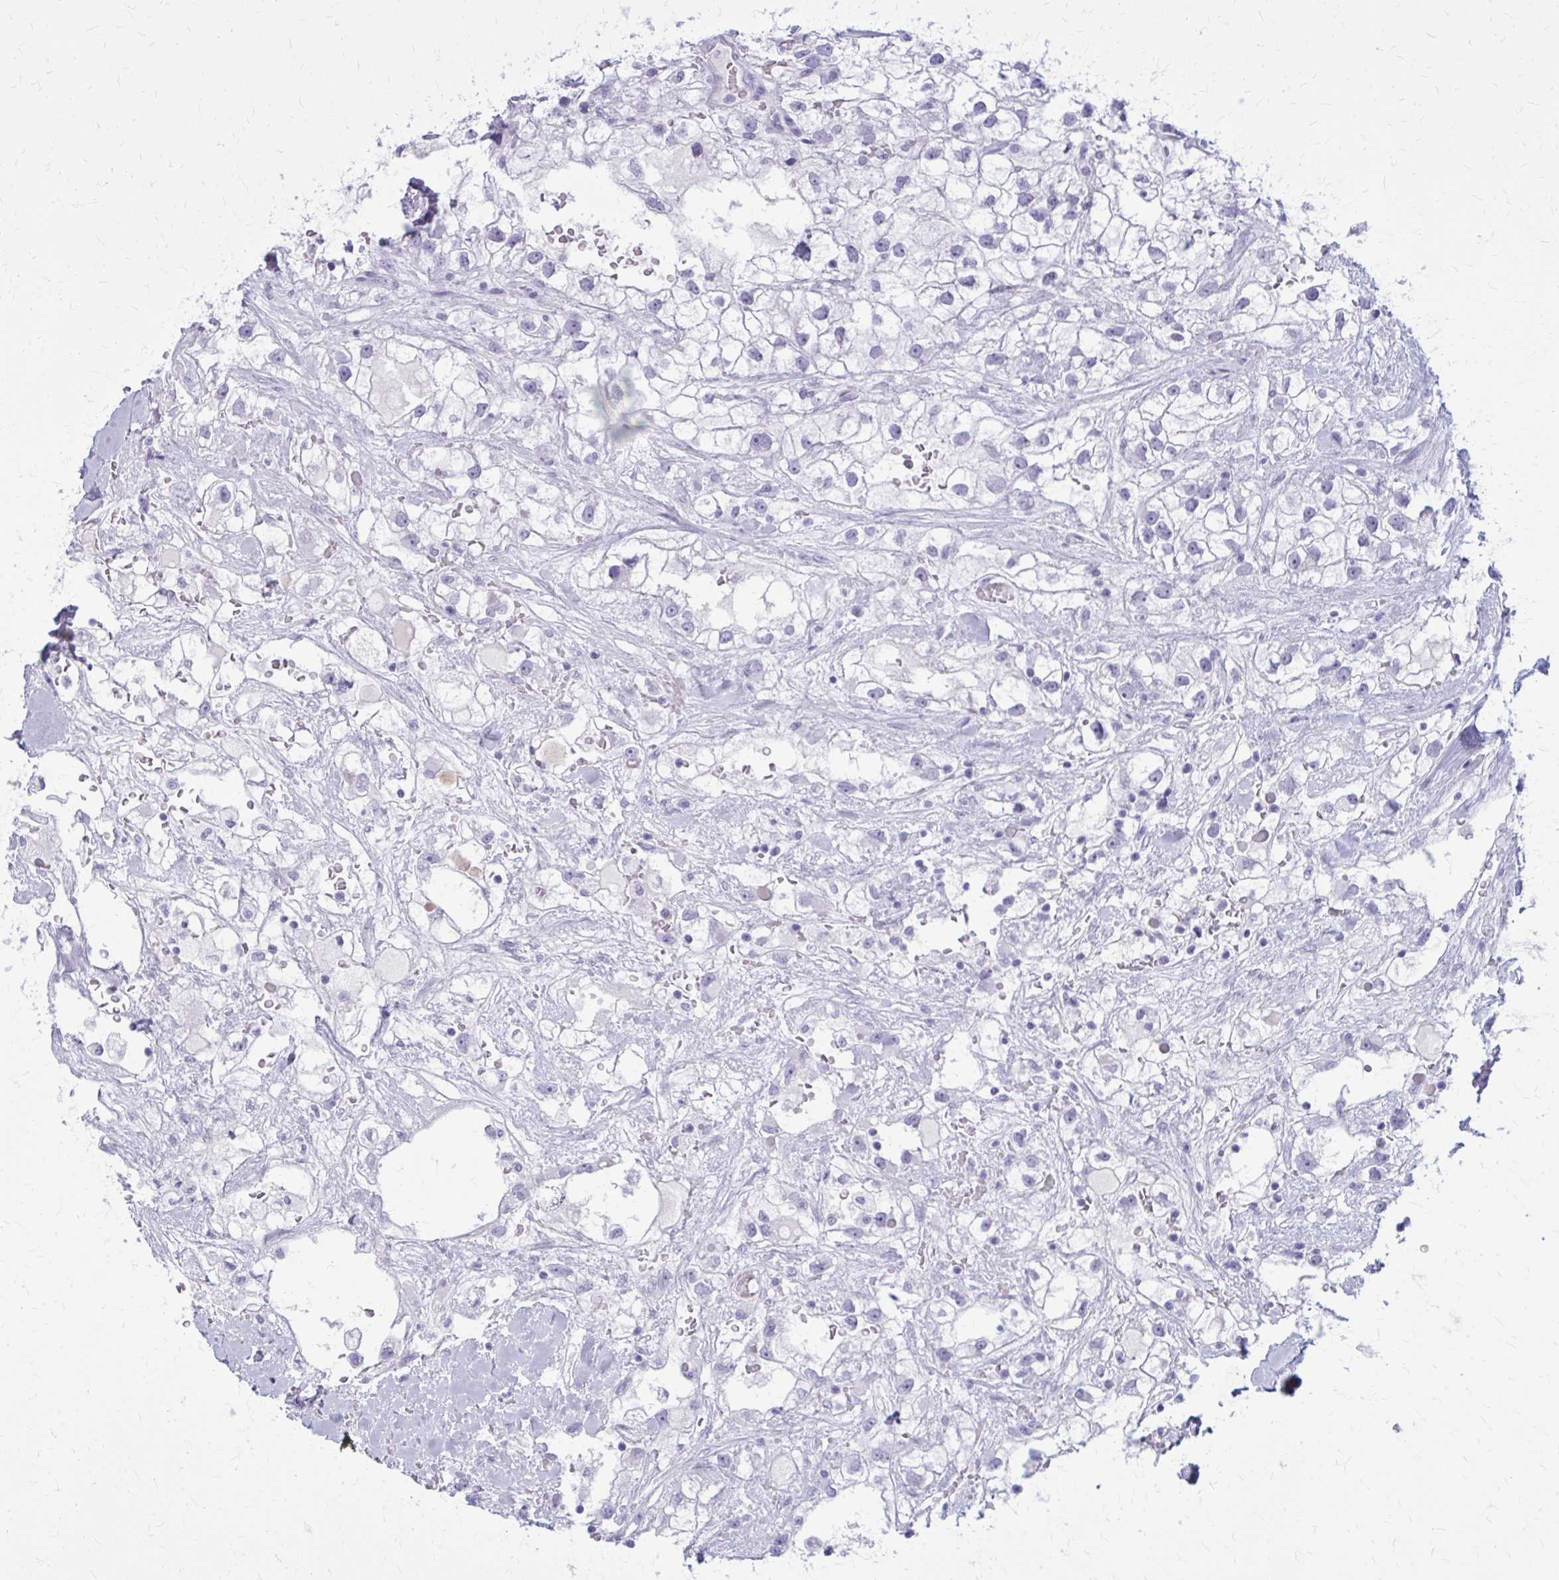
{"staining": {"intensity": "negative", "quantity": "none", "location": "none"}, "tissue": "renal cancer", "cell_type": "Tumor cells", "image_type": "cancer", "snomed": [{"axis": "morphology", "description": "Adenocarcinoma, NOS"}, {"axis": "topography", "description": "Kidney"}], "caption": "Immunohistochemical staining of human renal cancer shows no significant positivity in tumor cells. The staining is performed using DAB brown chromogen with nuclei counter-stained in using hematoxylin.", "gene": "ZDHHC7", "patient": {"sex": "male", "age": 59}}